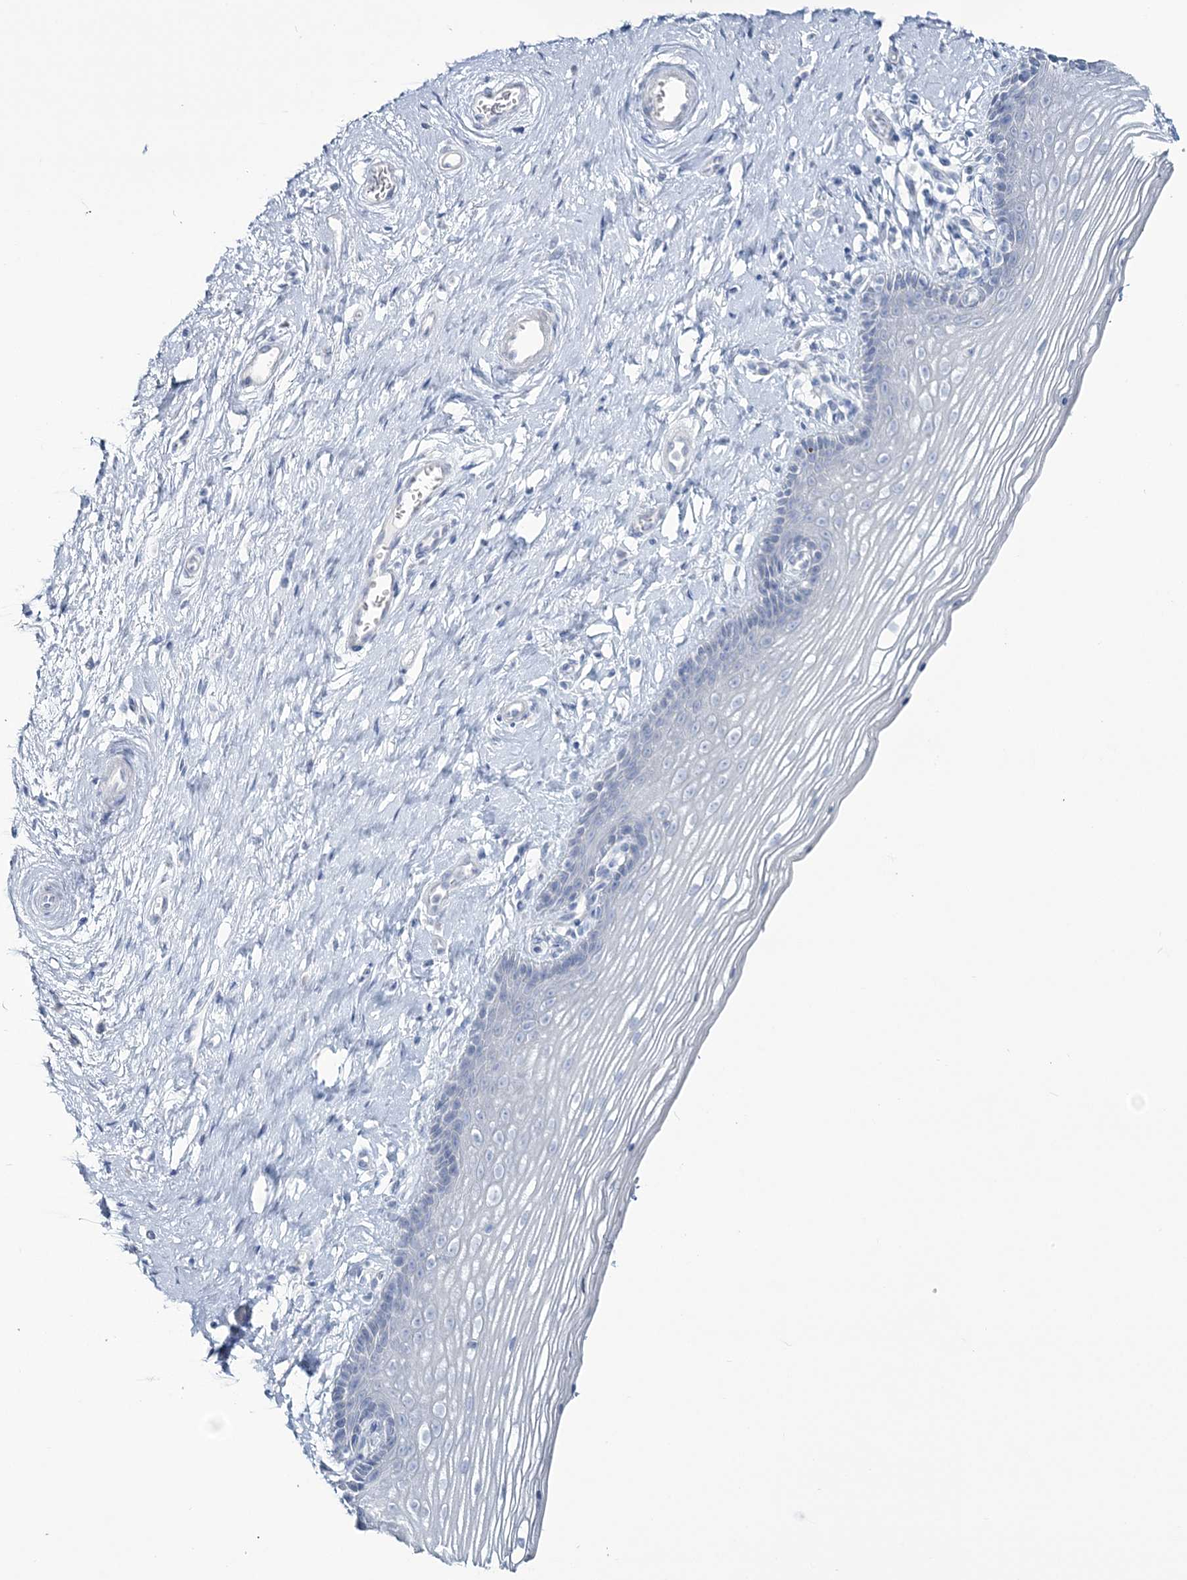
{"staining": {"intensity": "negative", "quantity": "none", "location": "none"}, "tissue": "vagina", "cell_type": "Squamous epithelial cells", "image_type": "normal", "snomed": [{"axis": "morphology", "description": "Normal tissue, NOS"}, {"axis": "topography", "description": "Vagina"}], "caption": "Human vagina stained for a protein using immunohistochemistry demonstrates no staining in squamous epithelial cells.", "gene": "CYP3A4", "patient": {"sex": "female", "age": 46}}